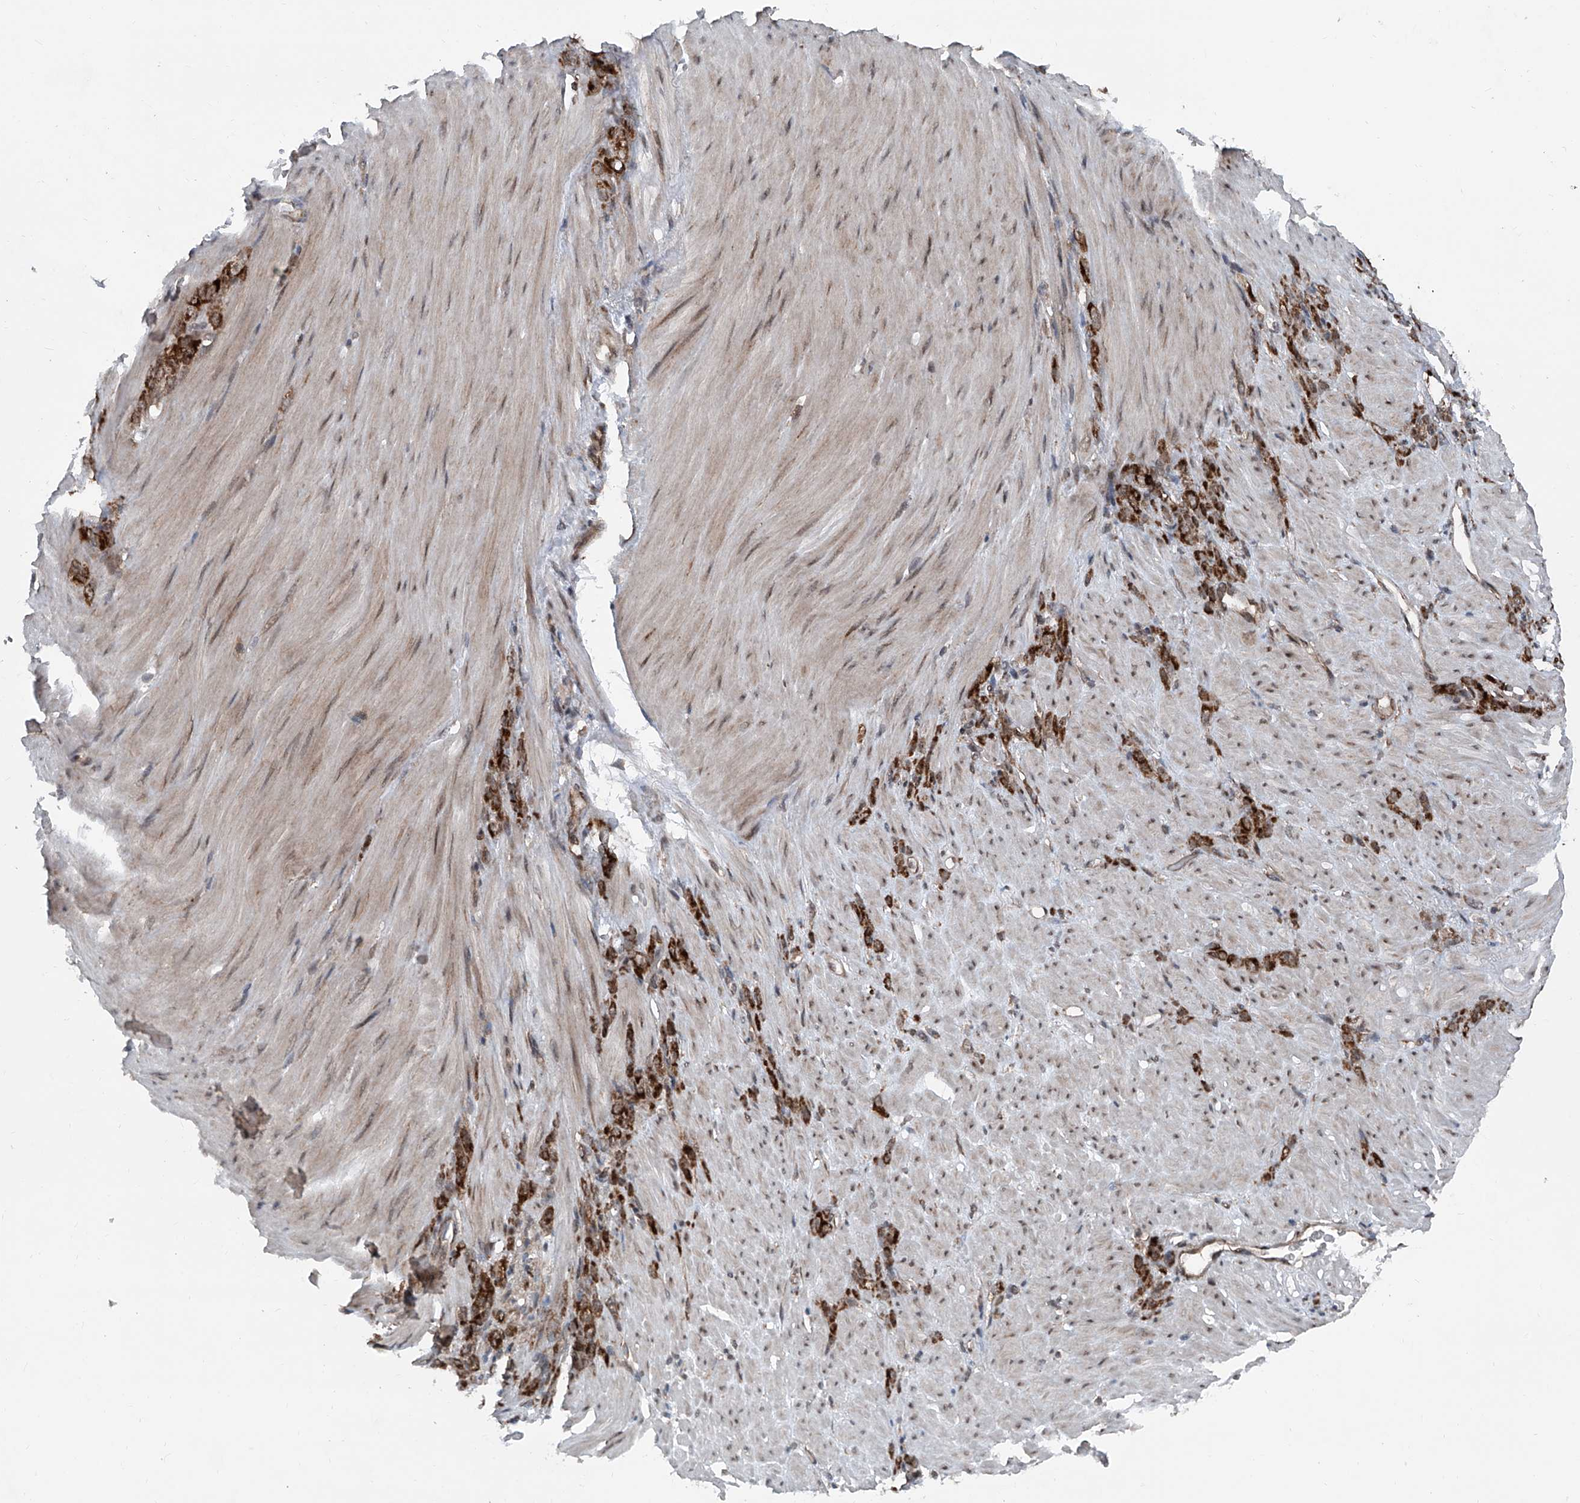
{"staining": {"intensity": "strong", "quantity": ">75%", "location": "cytoplasmic/membranous"}, "tissue": "stomach cancer", "cell_type": "Tumor cells", "image_type": "cancer", "snomed": [{"axis": "morphology", "description": "Normal tissue, NOS"}, {"axis": "morphology", "description": "Adenocarcinoma, NOS"}, {"axis": "topography", "description": "Stomach"}], "caption": "Immunohistochemical staining of stomach adenocarcinoma exhibits high levels of strong cytoplasmic/membranous protein expression in about >75% of tumor cells.", "gene": "COA7", "patient": {"sex": "male", "age": 82}}